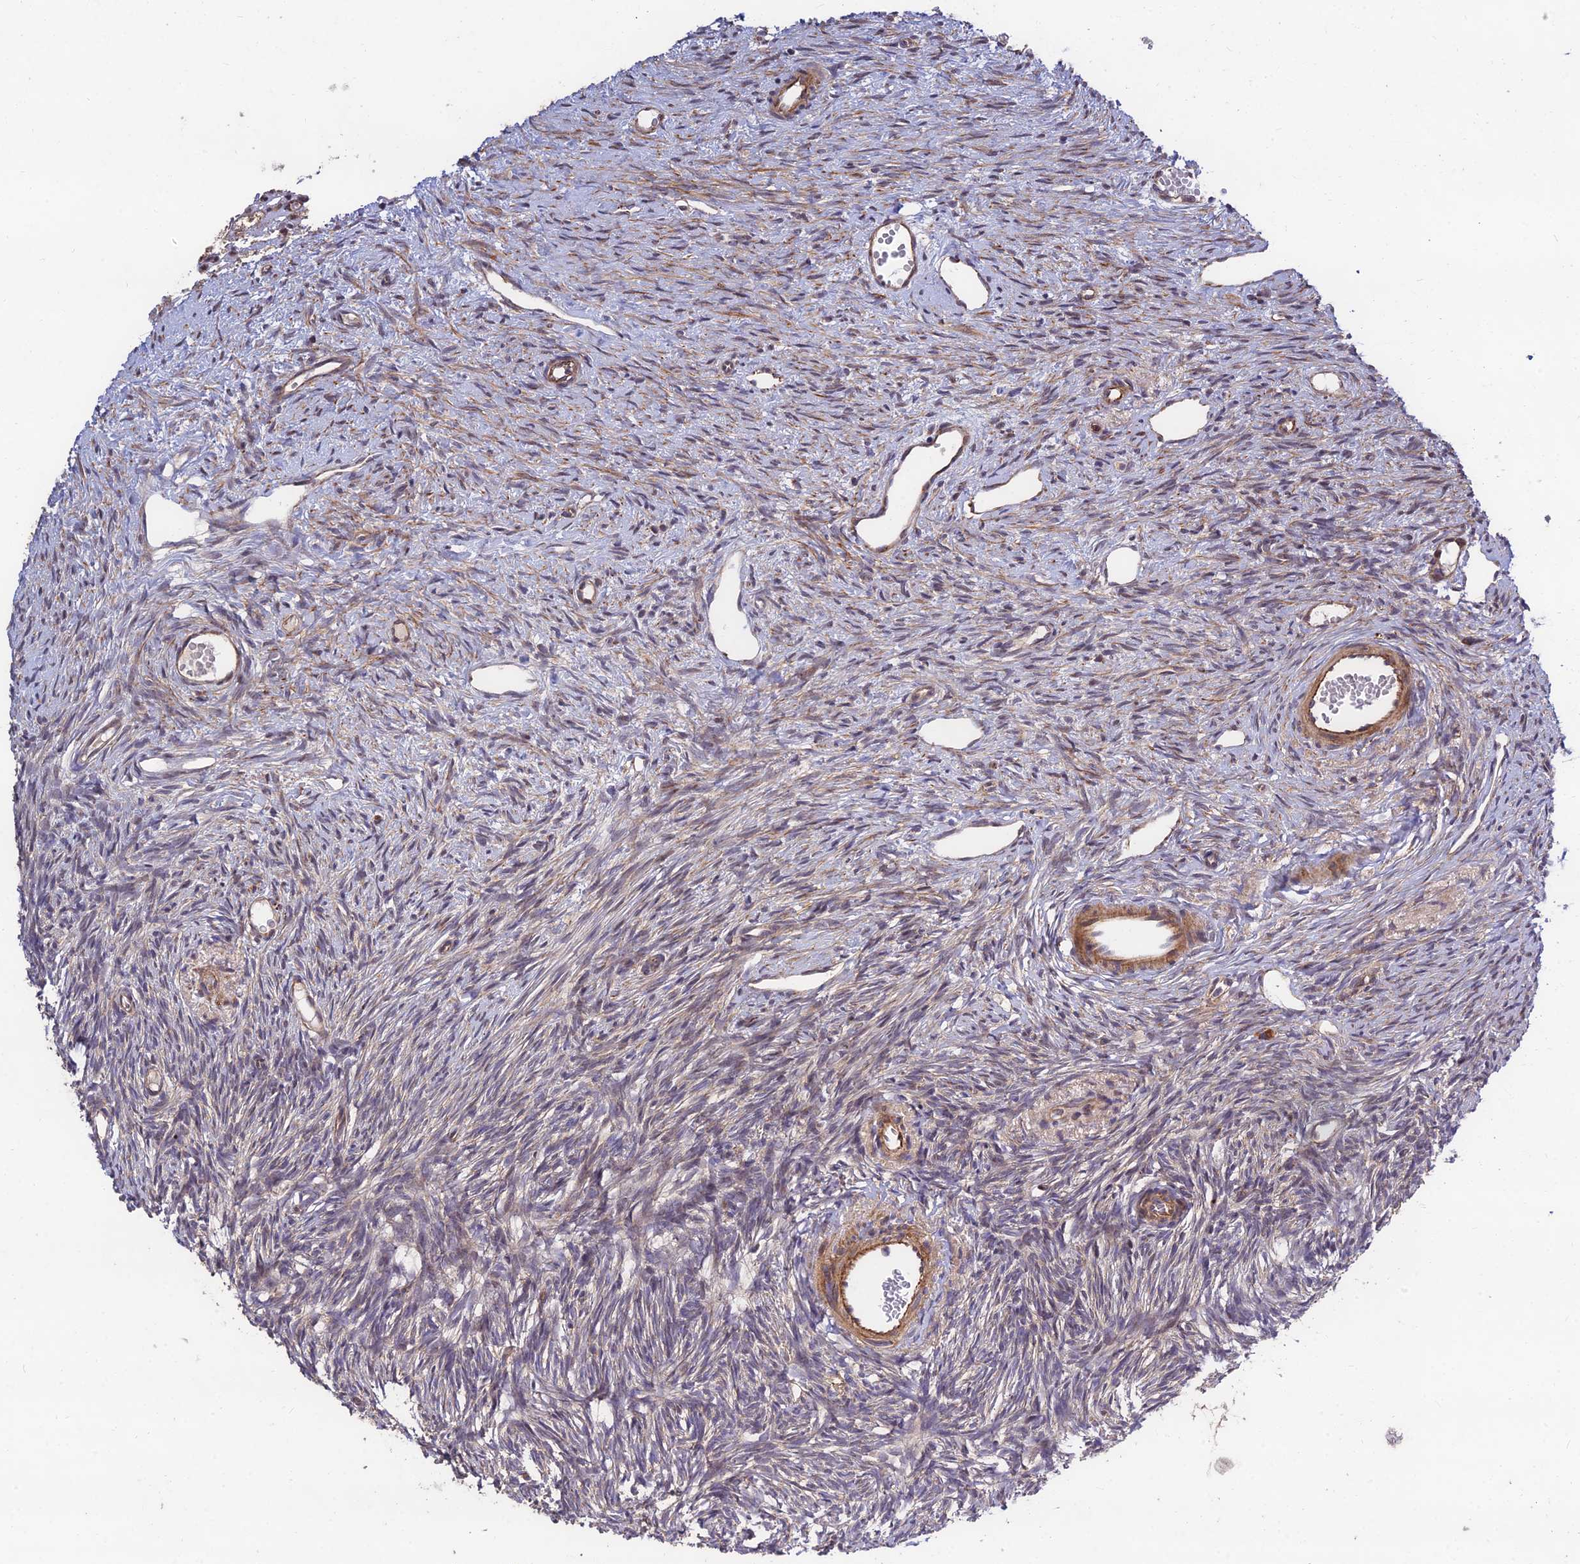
{"staining": {"intensity": "strong", "quantity": ">75%", "location": "cytoplasmic/membranous"}, "tissue": "ovary", "cell_type": "Follicle cells", "image_type": "normal", "snomed": [{"axis": "morphology", "description": "Normal tissue, NOS"}, {"axis": "topography", "description": "Ovary"}], "caption": "The micrograph exhibits staining of unremarkable ovary, revealing strong cytoplasmic/membranous protein staining (brown color) within follicle cells.", "gene": "MKKS", "patient": {"sex": "female", "age": 51}}